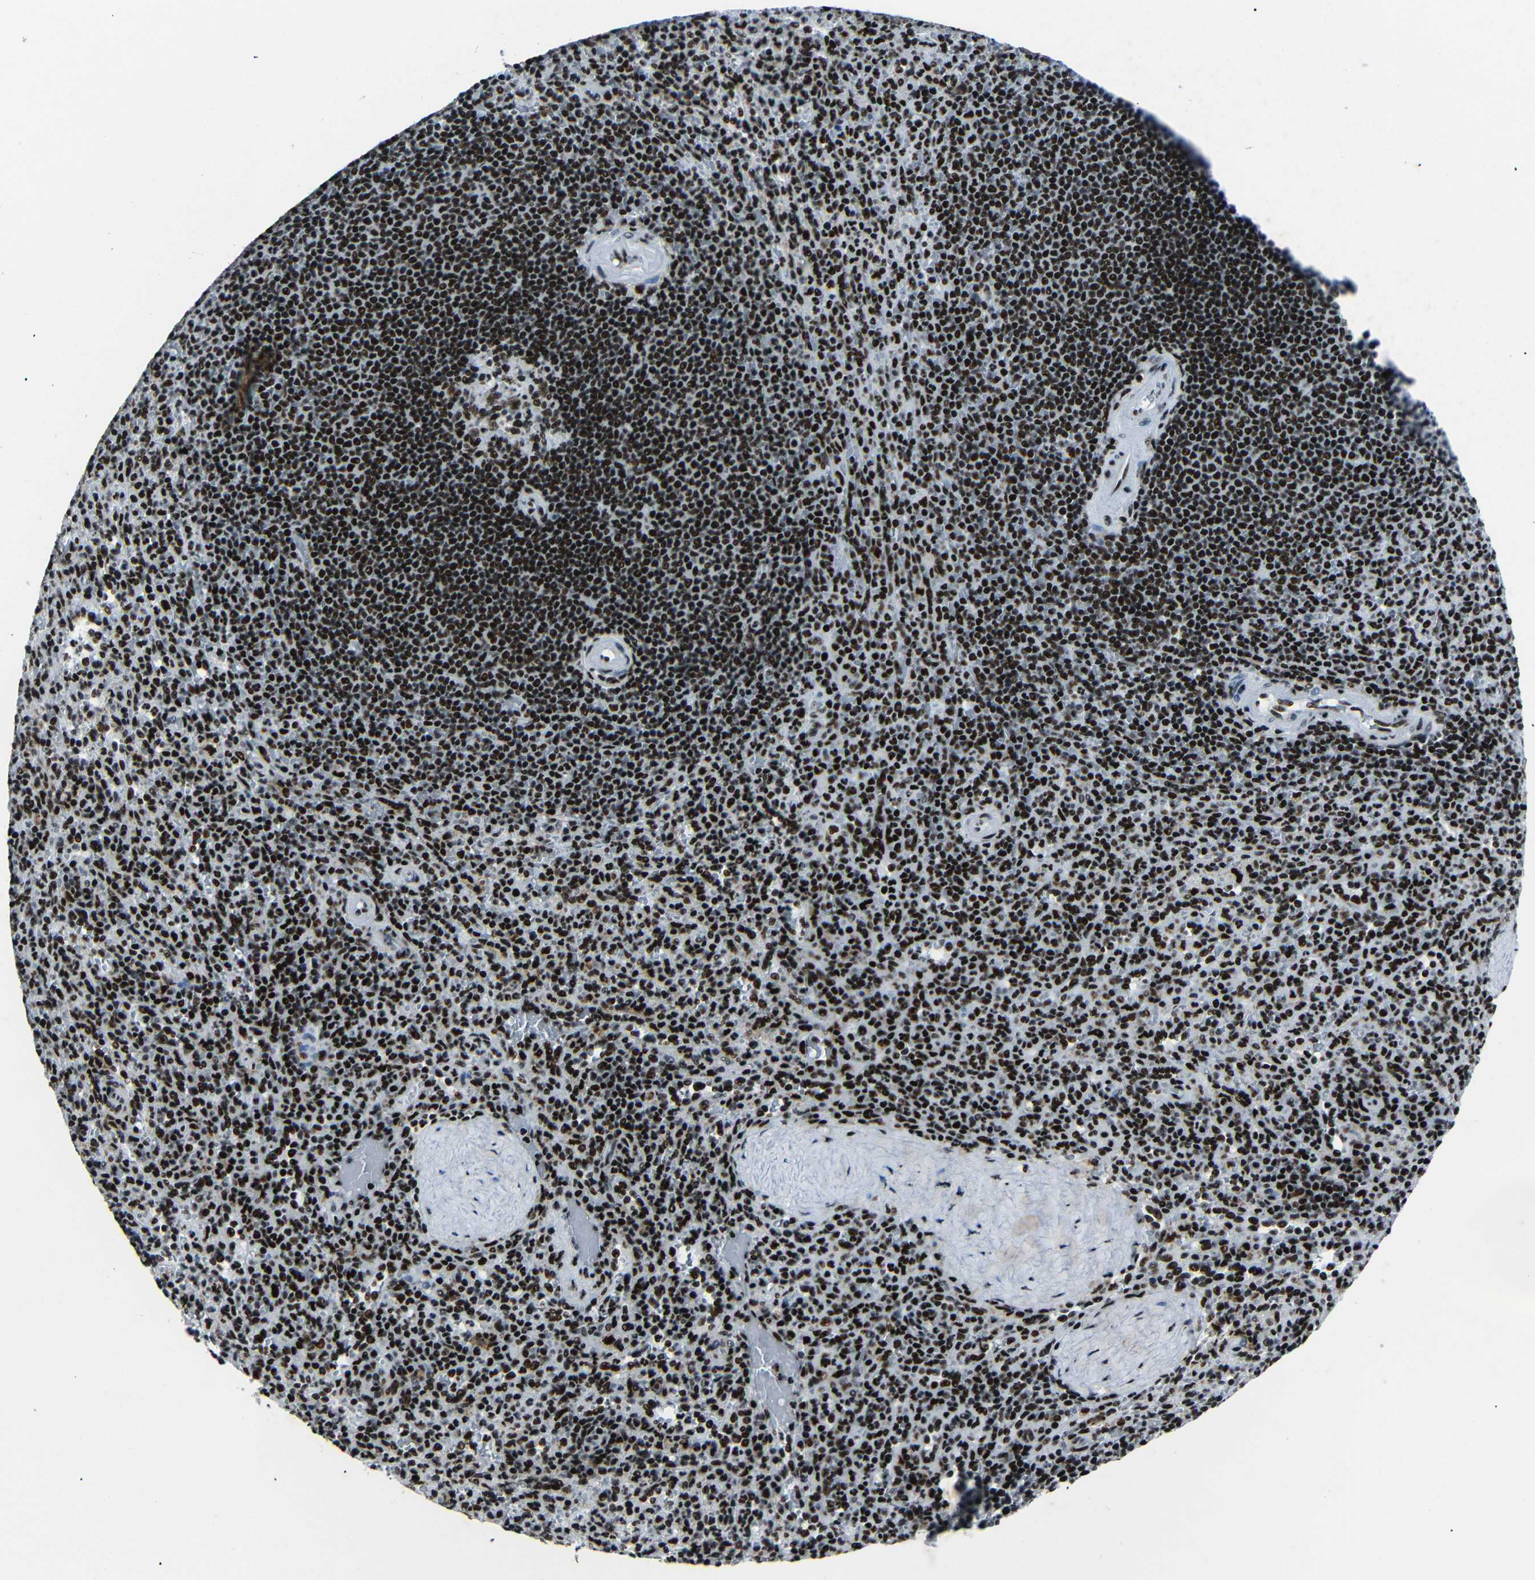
{"staining": {"intensity": "strong", "quantity": ">75%", "location": "nuclear"}, "tissue": "spleen", "cell_type": "Cells in red pulp", "image_type": "normal", "snomed": [{"axis": "morphology", "description": "Normal tissue, NOS"}, {"axis": "topography", "description": "Spleen"}], "caption": "Protein expression analysis of unremarkable spleen shows strong nuclear positivity in approximately >75% of cells in red pulp. The protein of interest is stained brown, and the nuclei are stained in blue (DAB IHC with brightfield microscopy, high magnification).", "gene": "SRSF1", "patient": {"sex": "male", "age": 36}}